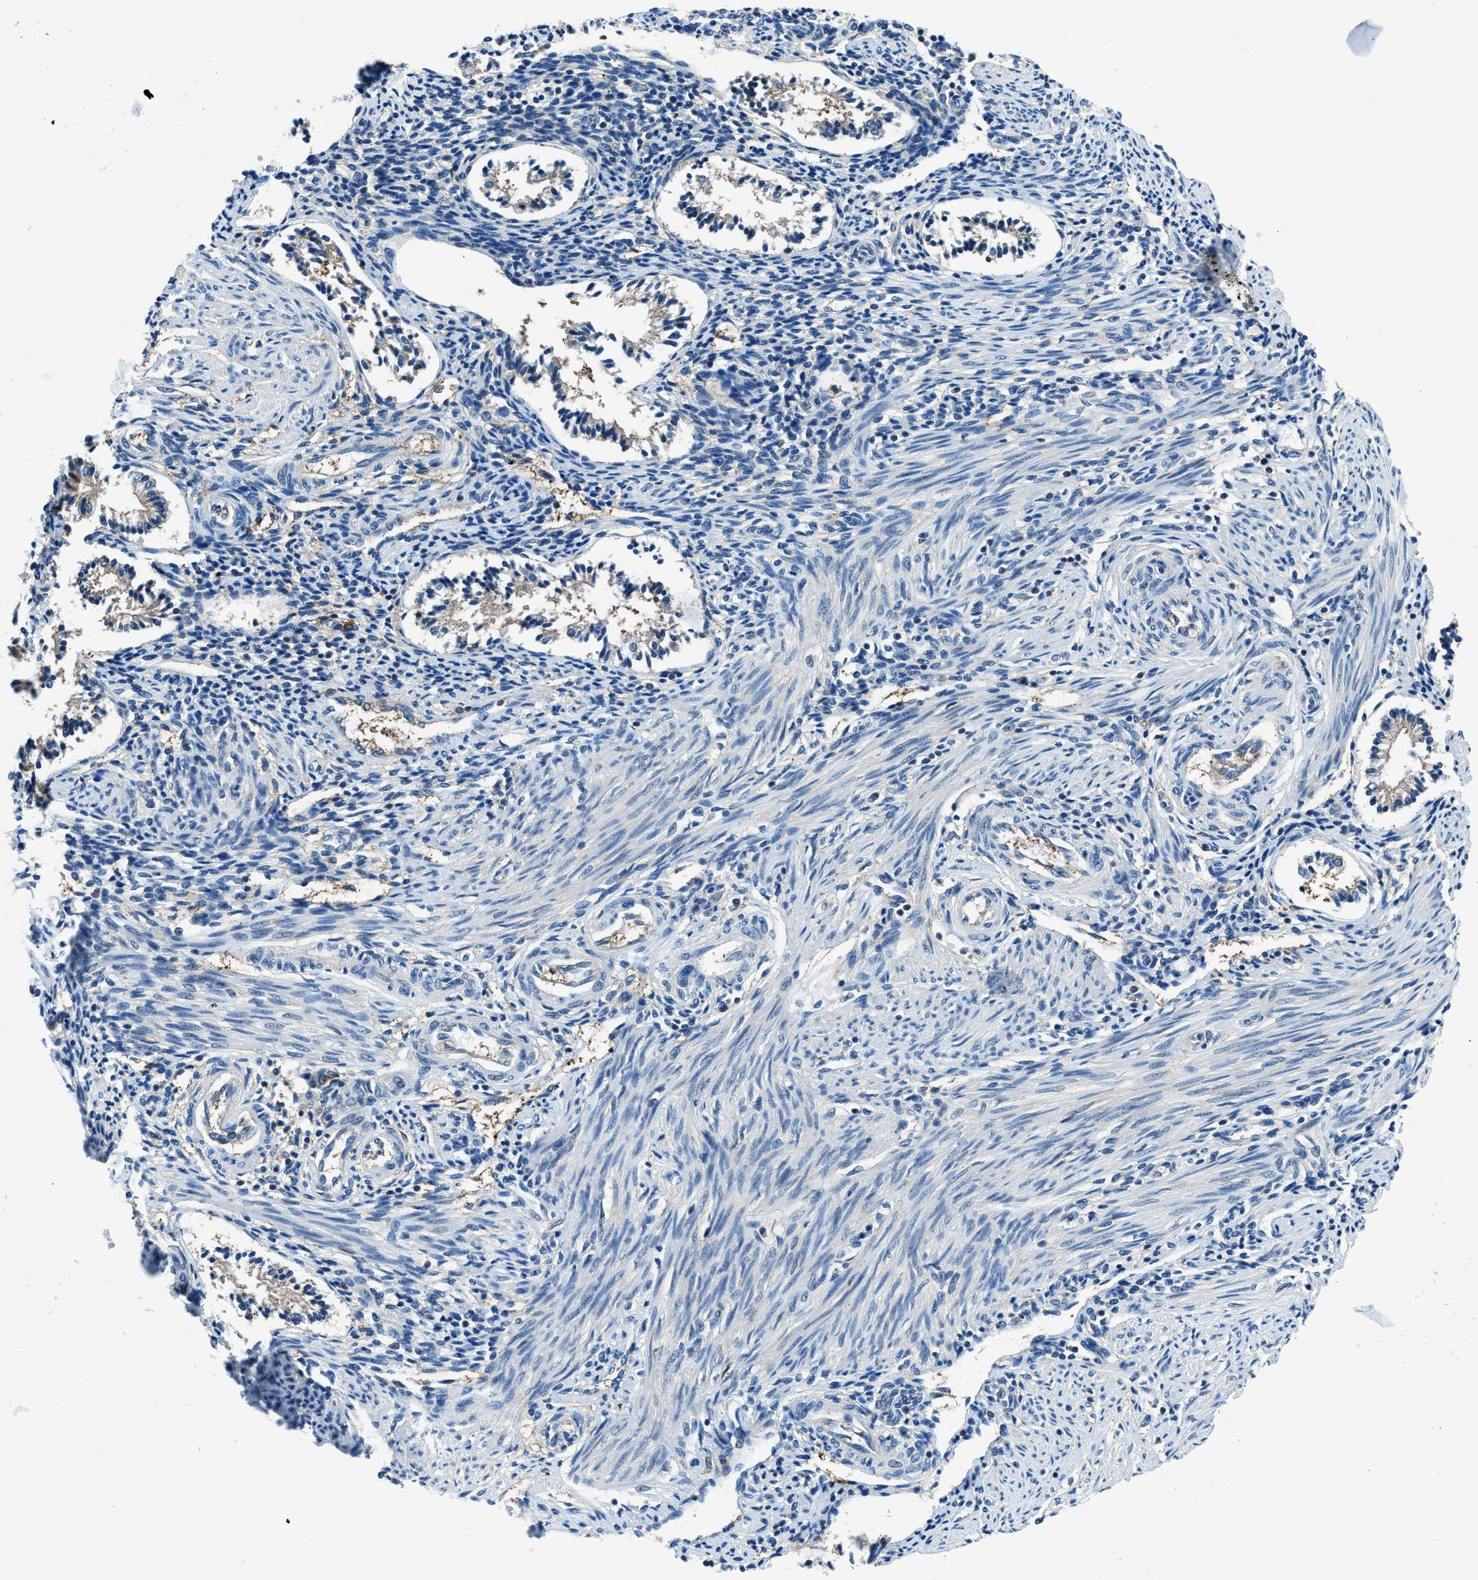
{"staining": {"intensity": "moderate", "quantity": "<25%", "location": "cytoplasmic/membranous"}, "tissue": "endometrium", "cell_type": "Cells in endometrial stroma", "image_type": "normal", "snomed": [{"axis": "morphology", "description": "Normal tissue, NOS"}, {"axis": "topography", "description": "Endometrium"}], "caption": "This micrograph exhibits immunohistochemistry staining of benign human endometrium, with low moderate cytoplasmic/membranous staining in approximately <25% of cells in endometrial stroma.", "gene": "SARS1", "patient": {"sex": "female", "age": 42}}